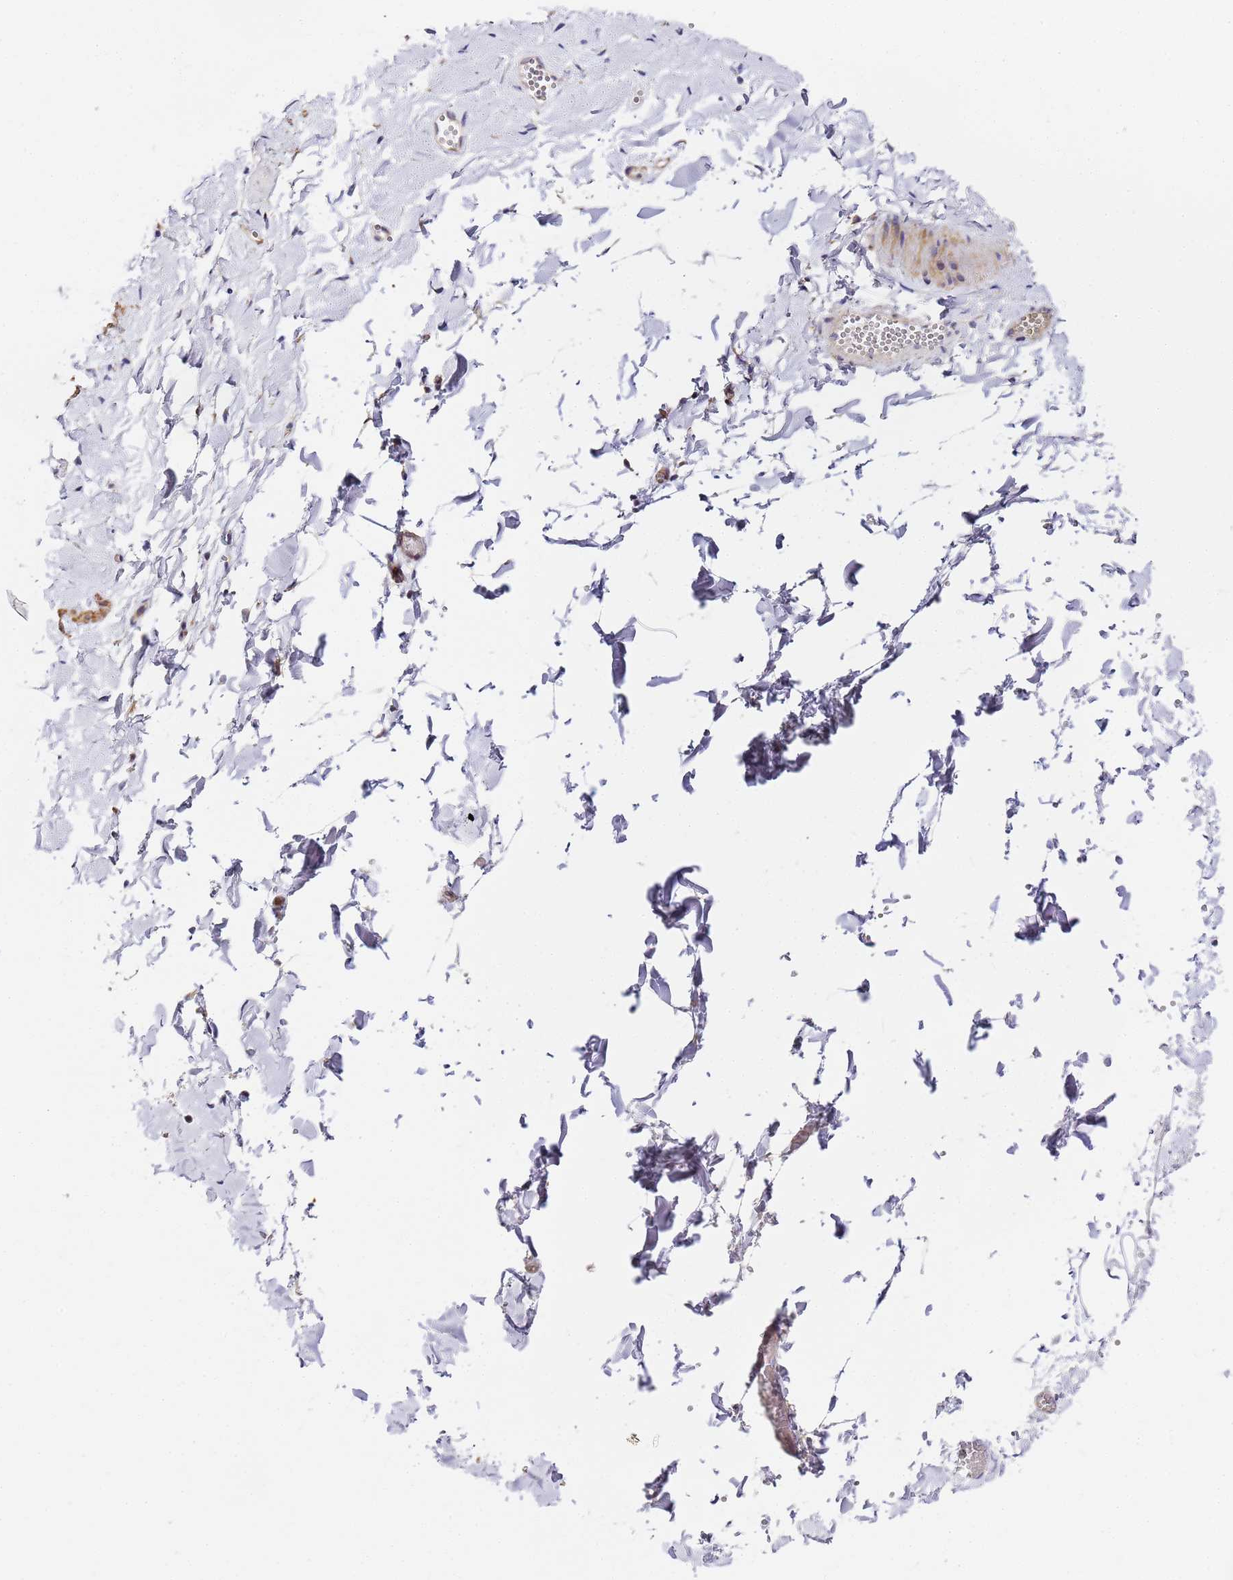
{"staining": {"intensity": "negative", "quantity": "none", "location": "none"}, "tissue": "adipose tissue", "cell_type": "Adipocytes", "image_type": "normal", "snomed": [{"axis": "morphology", "description": "Normal tissue, NOS"}, {"axis": "topography", "description": "Gallbladder"}, {"axis": "topography", "description": "Peripheral nerve tissue"}], "caption": "Immunohistochemistry (IHC) of normal human adipose tissue reveals no positivity in adipocytes.", "gene": "RPL13A", "patient": {"sex": "male", "age": 38}}